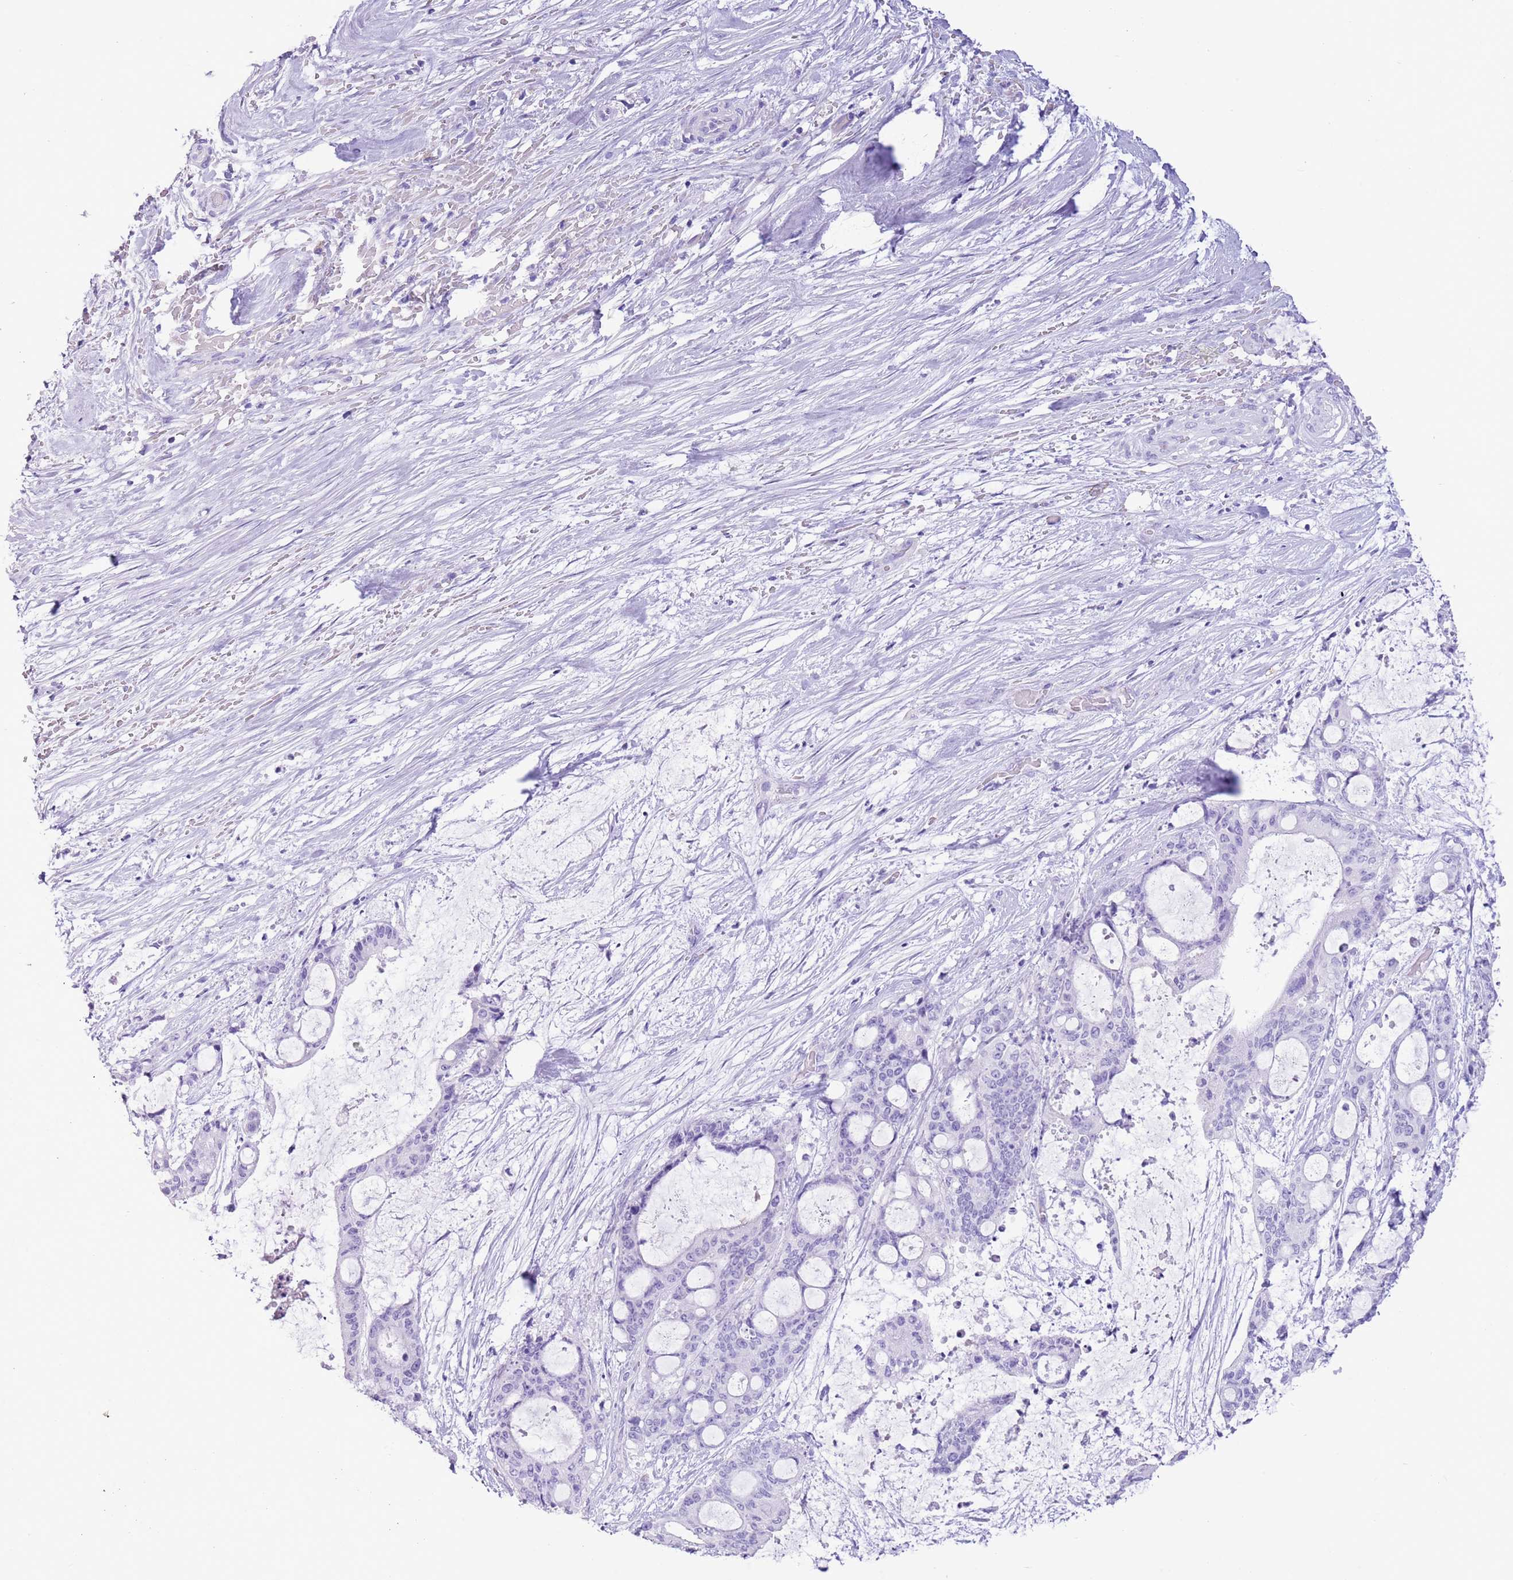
{"staining": {"intensity": "negative", "quantity": "none", "location": "none"}, "tissue": "liver cancer", "cell_type": "Tumor cells", "image_type": "cancer", "snomed": [{"axis": "morphology", "description": "Normal tissue, NOS"}, {"axis": "morphology", "description": "Cholangiocarcinoma"}, {"axis": "topography", "description": "Liver"}, {"axis": "topography", "description": "Peripheral nerve tissue"}], "caption": "DAB immunohistochemical staining of cholangiocarcinoma (liver) demonstrates no significant expression in tumor cells.", "gene": "TBC1D10B", "patient": {"sex": "female", "age": 73}}